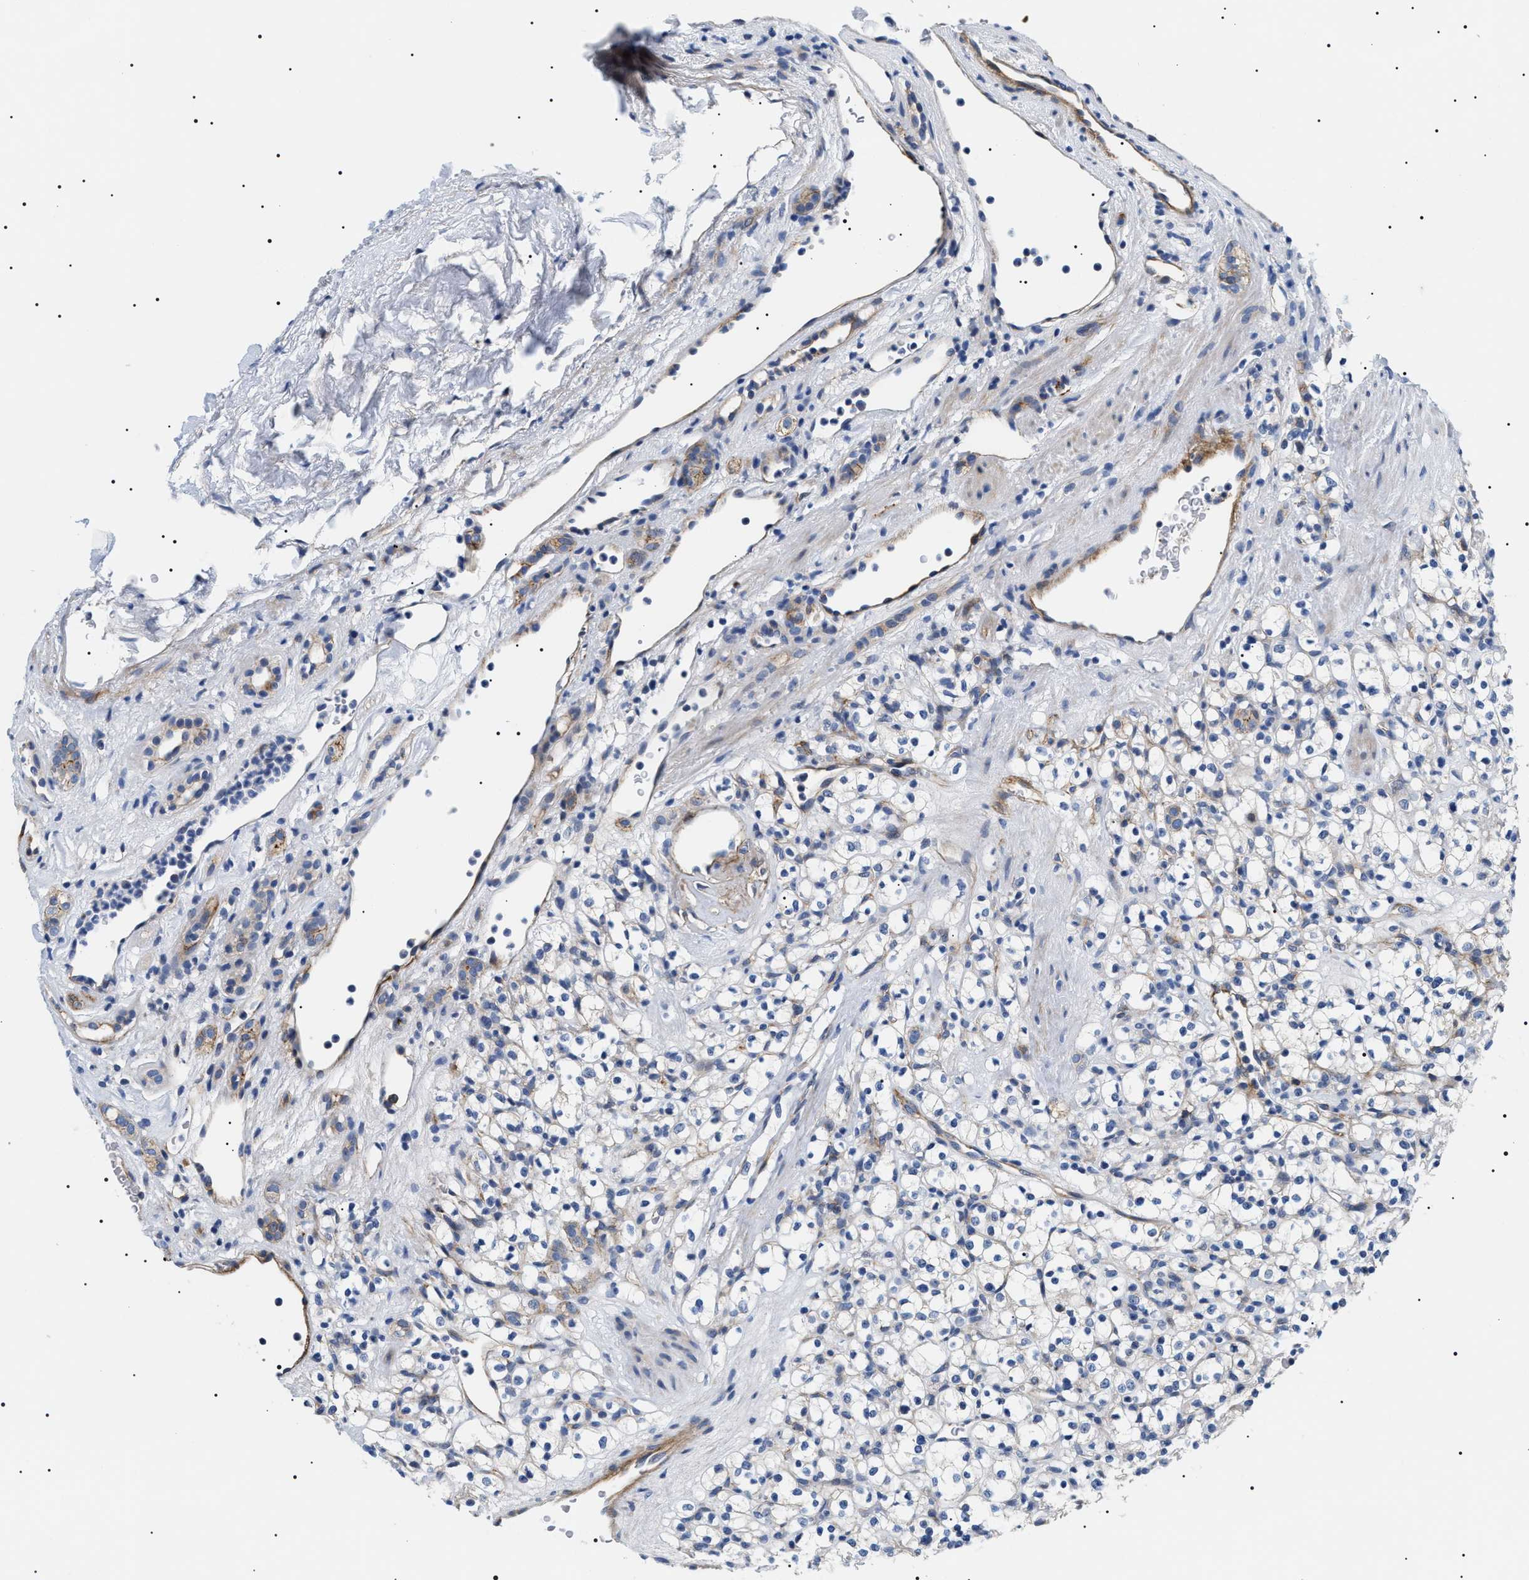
{"staining": {"intensity": "negative", "quantity": "none", "location": "none"}, "tissue": "renal cancer", "cell_type": "Tumor cells", "image_type": "cancer", "snomed": [{"axis": "morphology", "description": "Normal tissue, NOS"}, {"axis": "morphology", "description": "Adenocarcinoma, NOS"}, {"axis": "topography", "description": "Kidney"}], "caption": "Protein analysis of renal cancer (adenocarcinoma) demonstrates no significant positivity in tumor cells.", "gene": "TMEM222", "patient": {"sex": "female", "age": 72}}